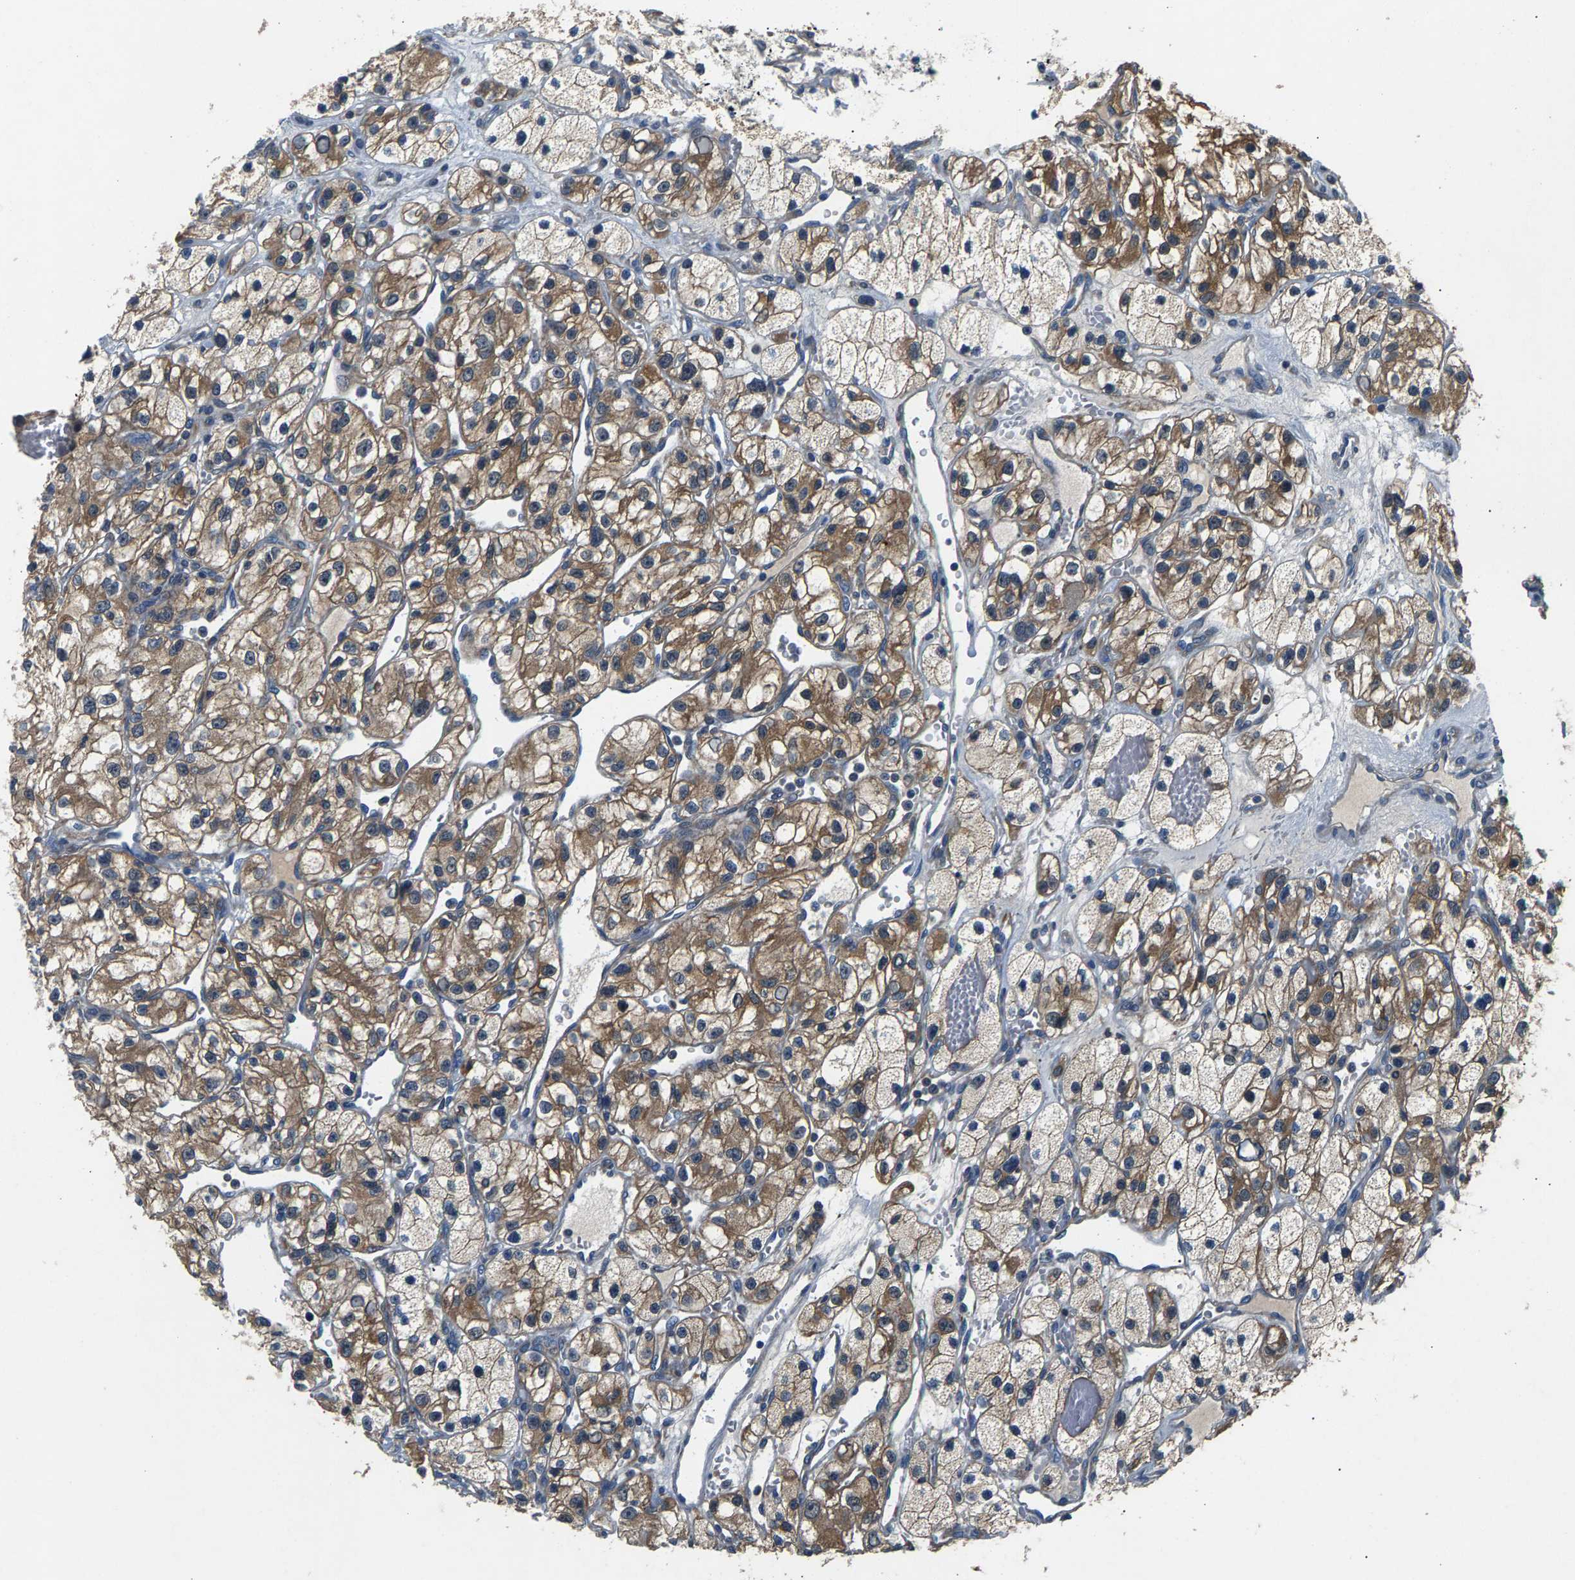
{"staining": {"intensity": "moderate", "quantity": "25%-75%", "location": "cytoplasmic/membranous"}, "tissue": "renal cancer", "cell_type": "Tumor cells", "image_type": "cancer", "snomed": [{"axis": "morphology", "description": "Adenocarcinoma, NOS"}, {"axis": "topography", "description": "Kidney"}], "caption": "Renal adenocarcinoma tissue shows moderate cytoplasmic/membranous staining in approximately 25%-75% of tumor cells (IHC, brightfield microscopy, high magnification).", "gene": "NT5C", "patient": {"sex": "female", "age": 57}}